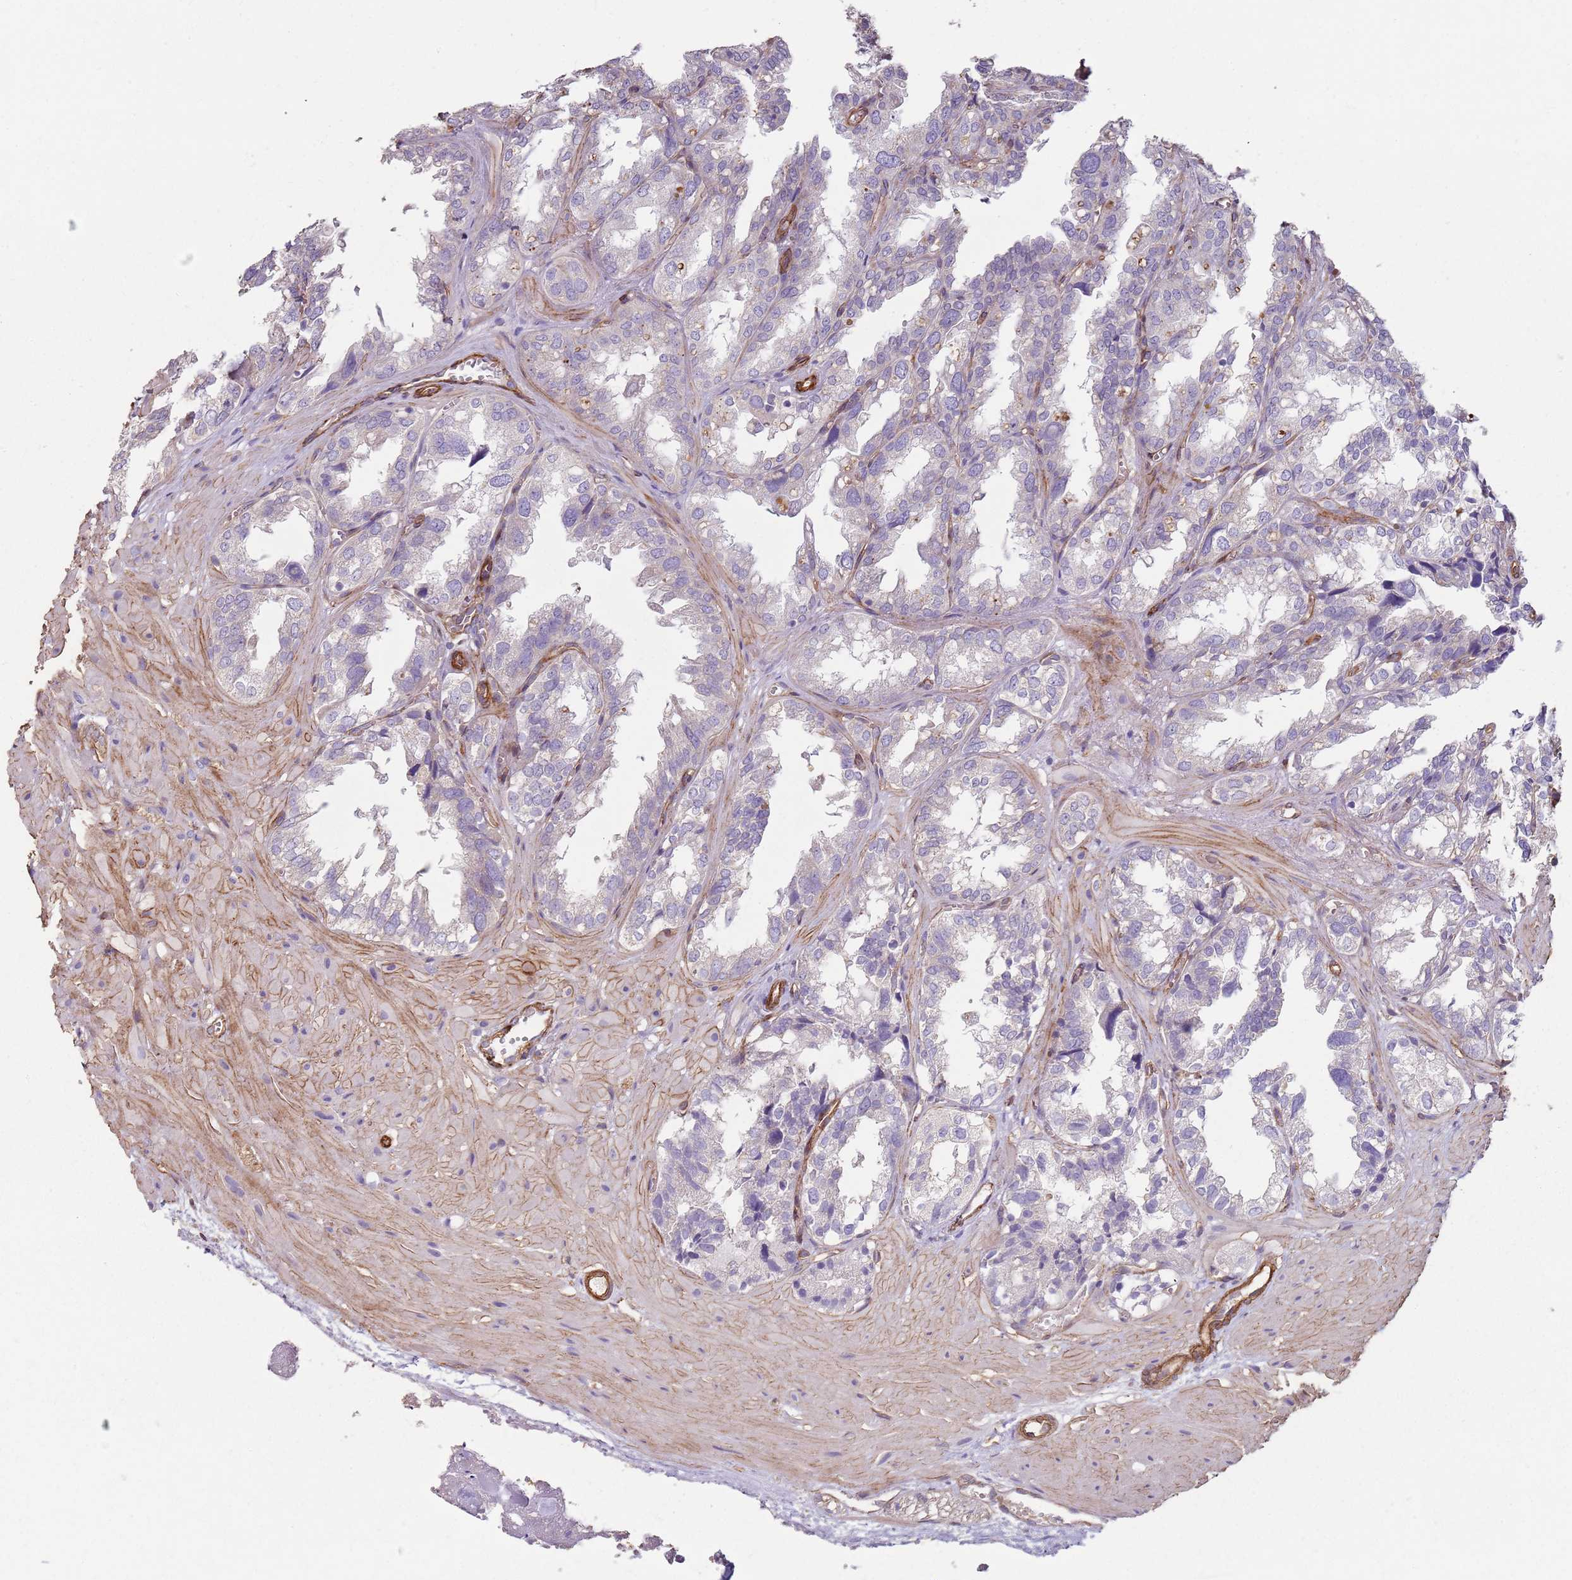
{"staining": {"intensity": "negative", "quantity": "none", "location": "none"}, "tissue": "seminal vesicle", "cell_type": "Glandular cells", "image_type": "normal", "snomed": [{"axis": "morphology", "description": "Normal tissue, NOS"}, {"axis": "topography", "description": "Prostate"}, {"axis": "topography", "description": "Seminal veicle"}], "caption": "A micrograph of seminal vesicle stained for a protein reveals no brown staining in glandular cells. The staining was performed using DAB to visualize the protein expression in brown, while the nuclei were stained in blue with hematoxylin (Magnification: 20x).", "gene": "PHLPP2", "patient": {"sex": "male", "age": 51}}